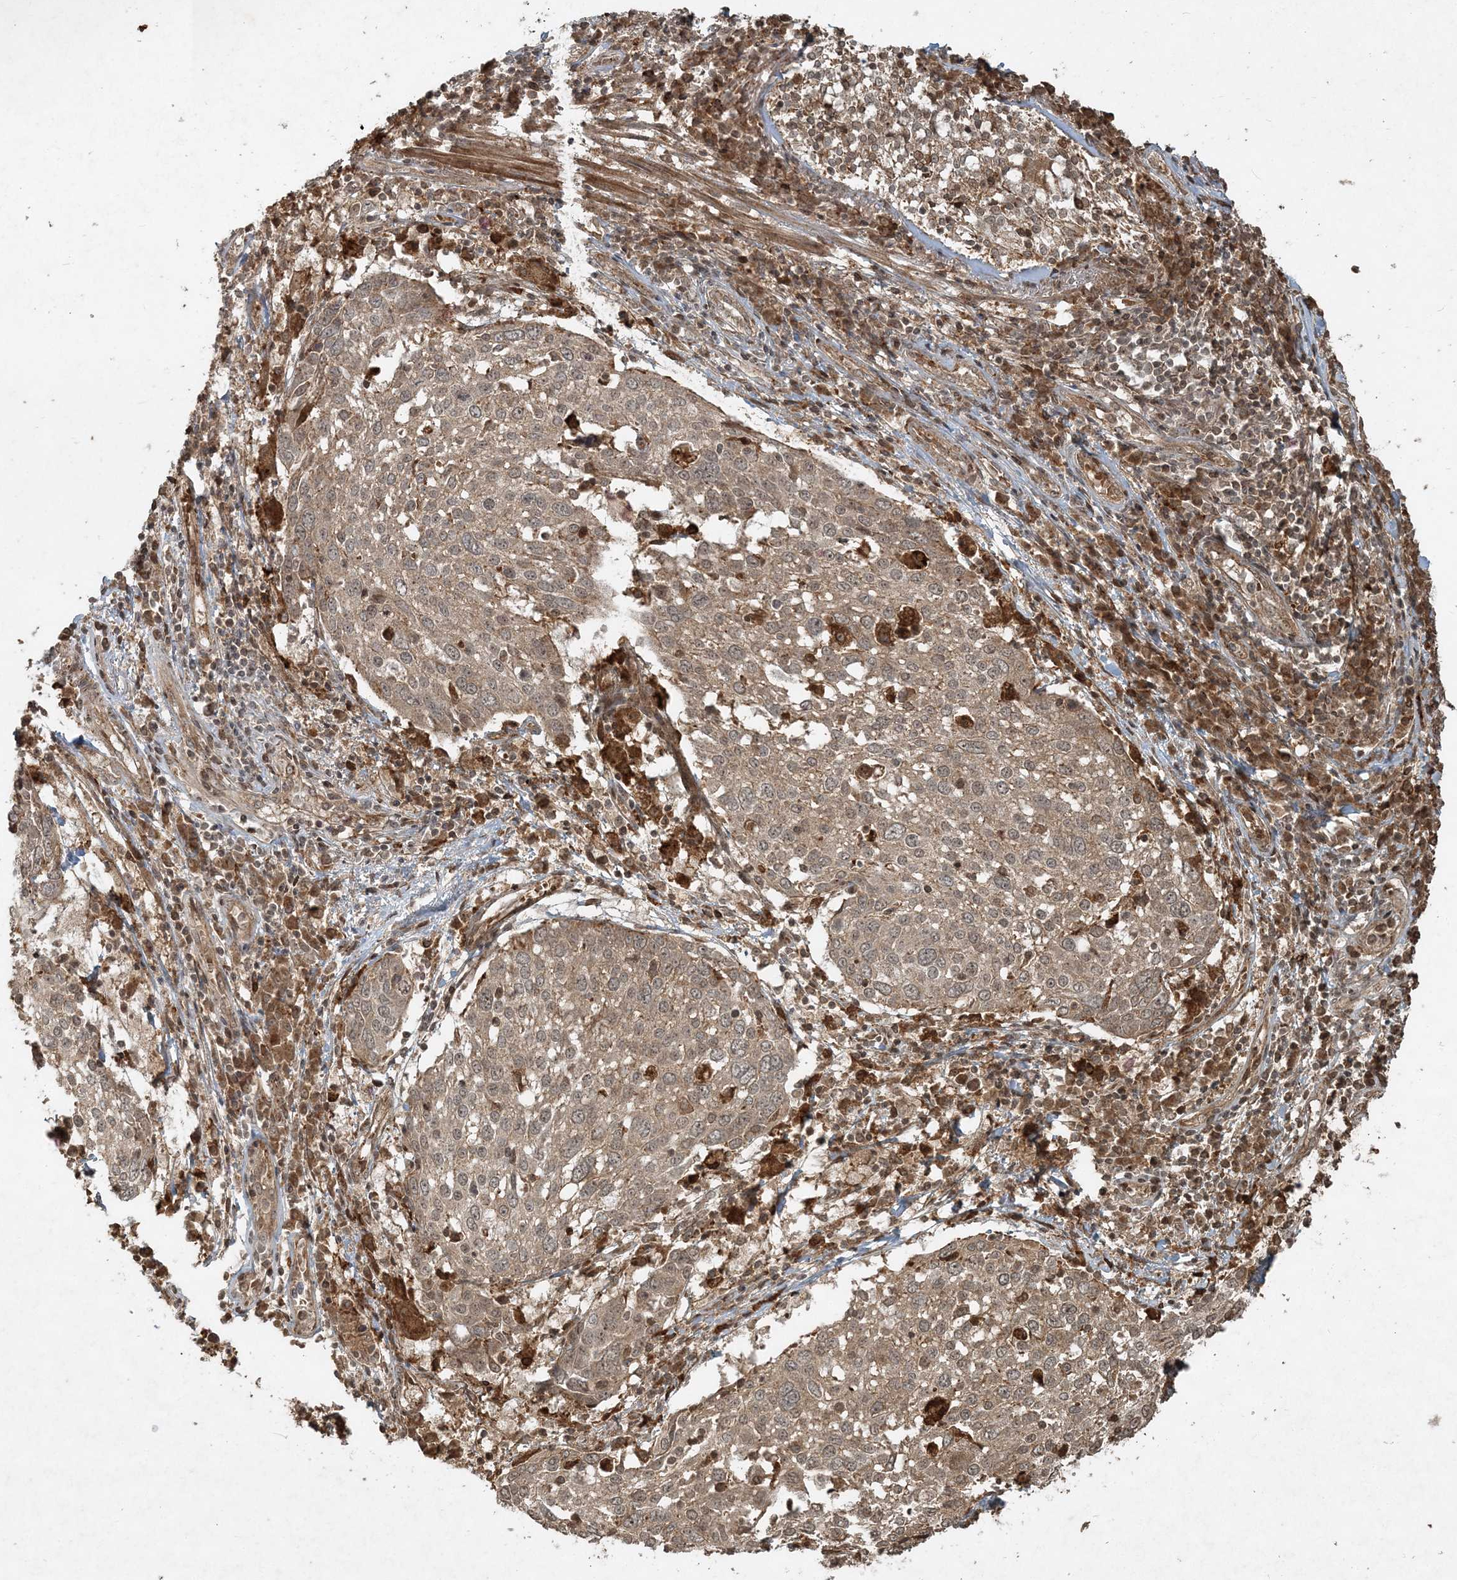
{"staining": {"intensity": "weak", "quantity": ">75%", "location": "cytoplasmic/membranous"}, "tissue": "lung cancer", "cell_type": "Tumor cells", "image_type": "cancer", "snomed": [{"axis": "morphology", "description": "Squamous cell carcinoma, NOS"}, {"axis": "topography", "description": "Lung"}], "caption": "Immunohistochemical staining of human squamous cell carcinoma (lung) displays low levels of weak cytoplasmic/membranous positivity in approximately >75% of tumor cells.", "gene": "NARS1", "patient": {"sex": "male", "age": 65}}